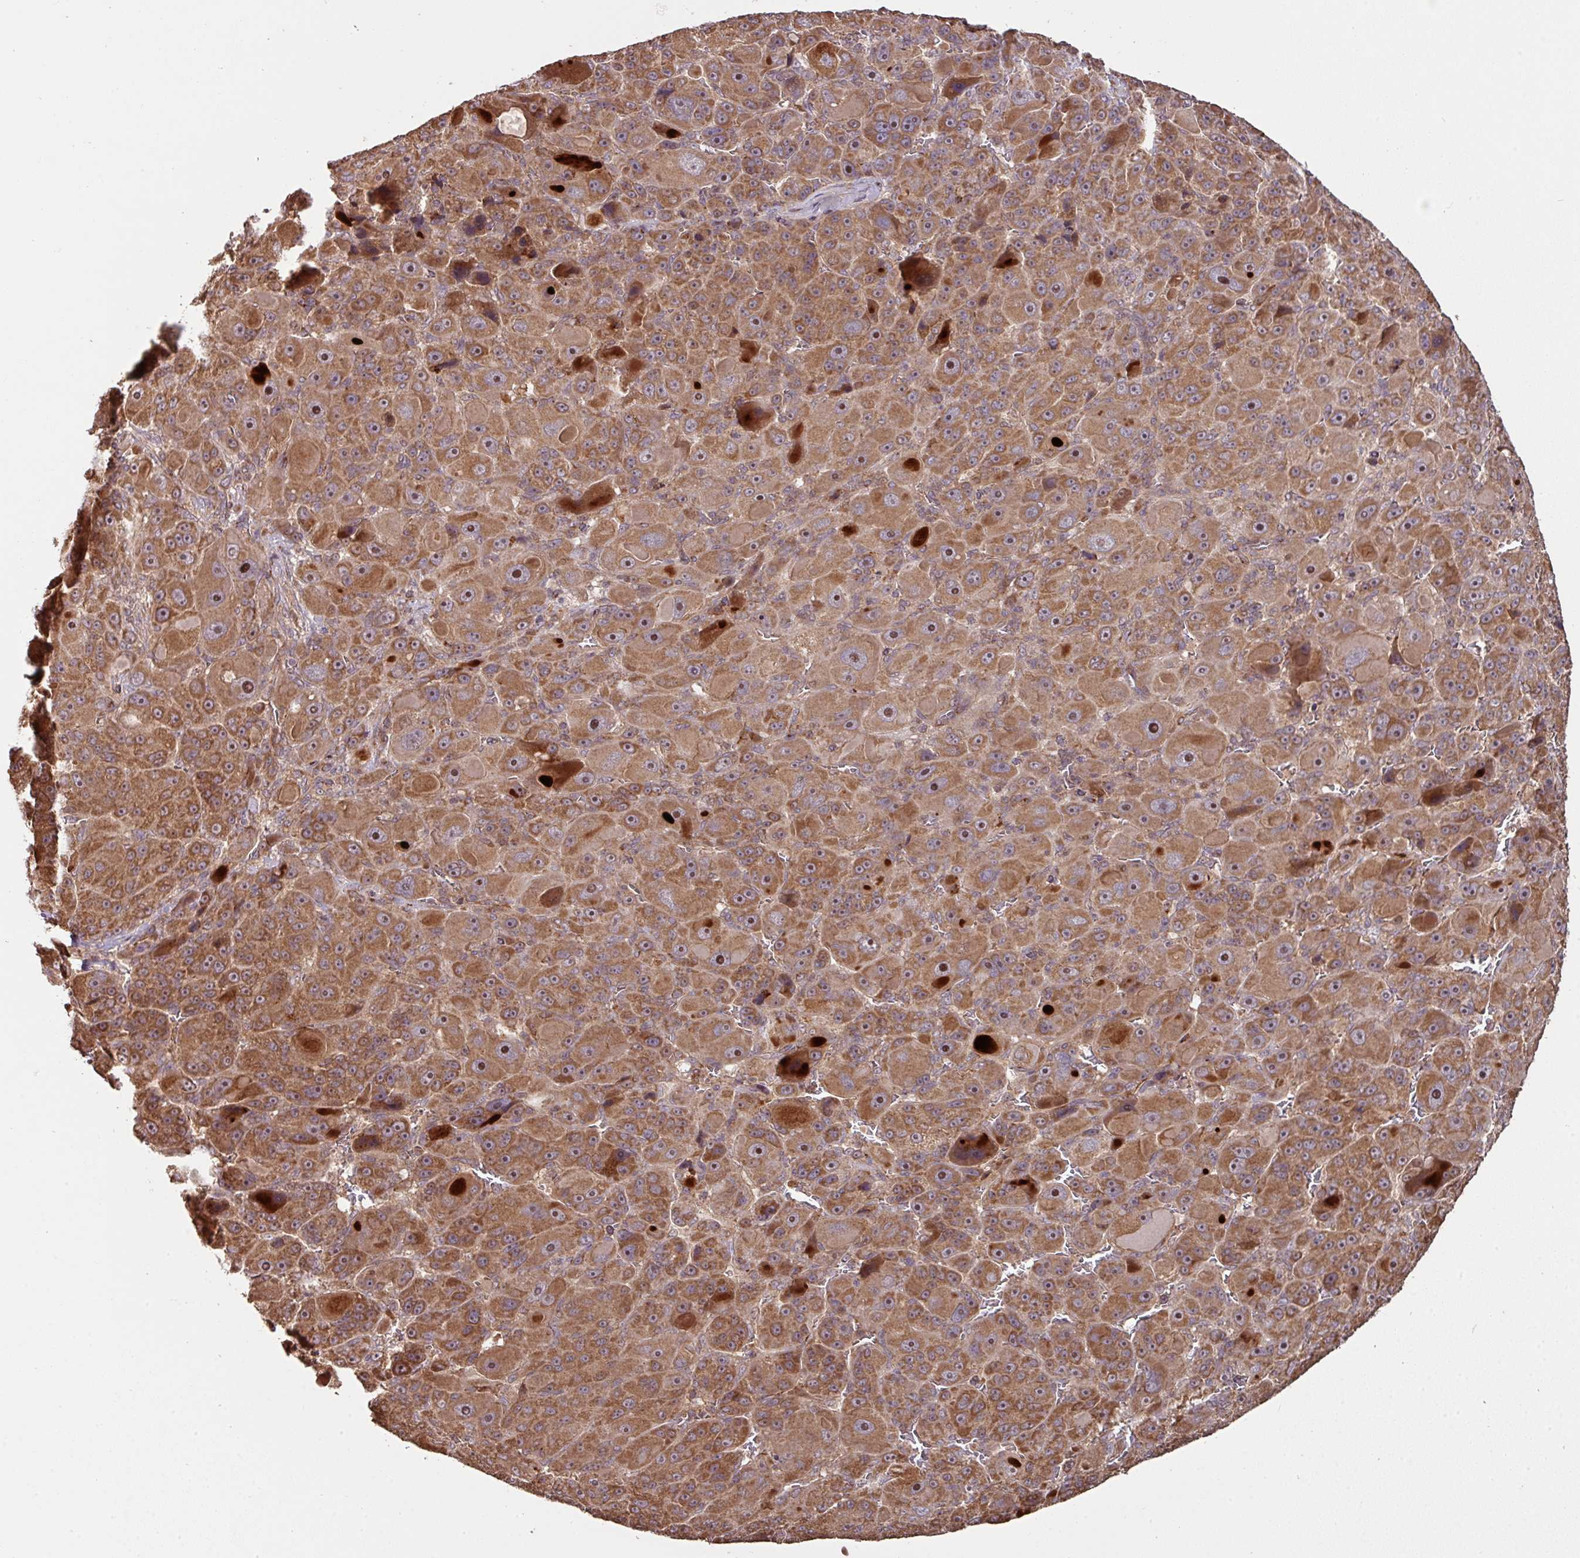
{"staining": {"intensity": "moderate", "quantity": ">75%", "location": "cytoplasmic/membranous,nuclear"}, "tissue": "liver cancer", "cell_type": "Tumor cells", "image_type": "cancer", "snomed": [{"axis": "morphology", "description": "Carcinoma, Hepatocellular, NOS"}, {"axis": "topography", "description": "Liver"}], "caption": "Immunohistochemical staining of liver cancer (hepatocellular carcinoma) demonstrates moderate cytoplasmic/membranous and nuclear protein expression in approximately >75% of tumor cells. (DAB (3,3'-diaminobenzidine) = brown stain, brightfield microscopy at high magnification).", "gene": "MRRF", "patient": {"sex": "male", "age": 76}}